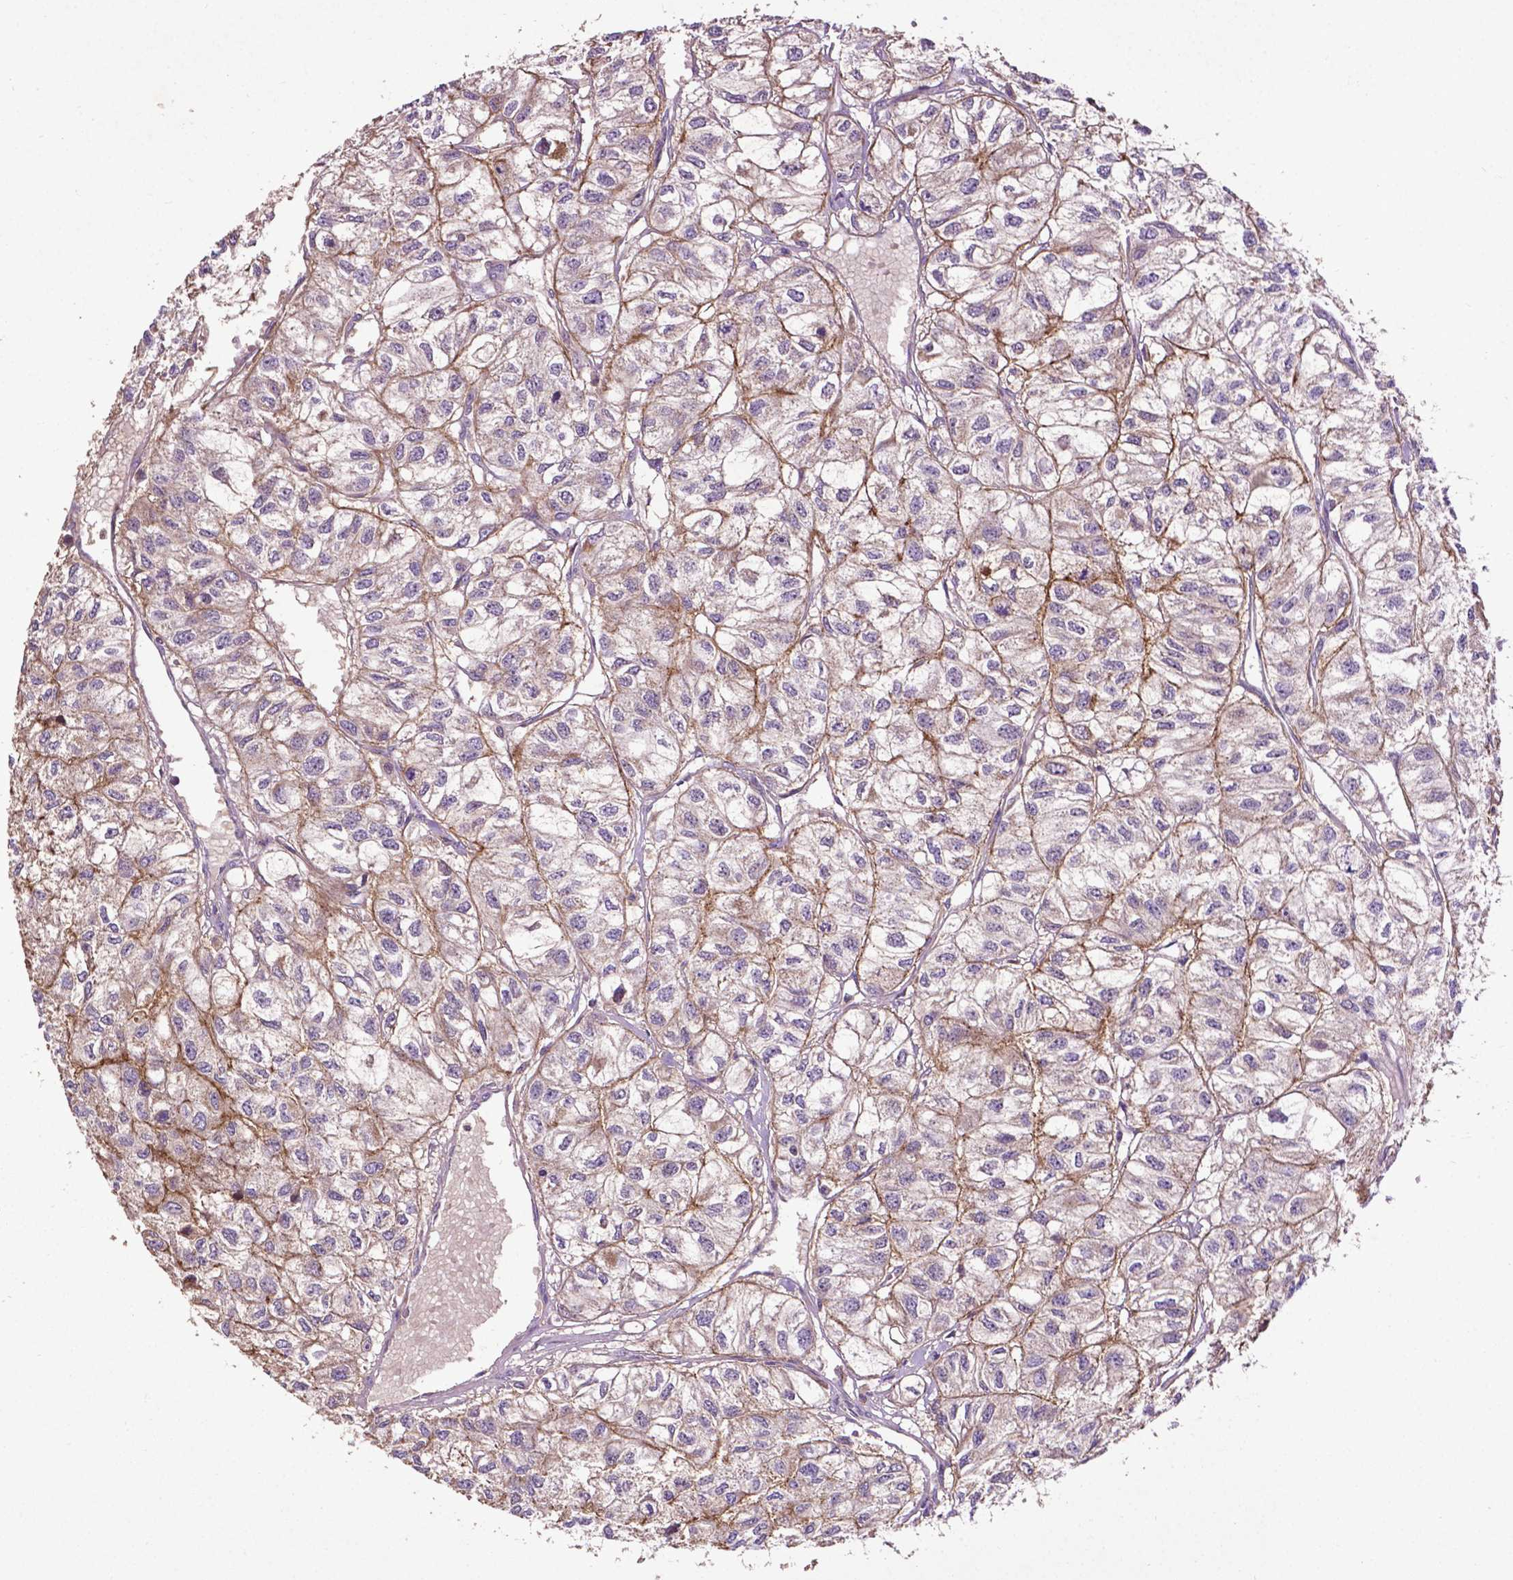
{"staining": {"intensity": "moderate", "quantity": "<25%", "location": "cytoplasmic/membranous"}, "tissue": "renal cancer", "cell_type": "Tumor cells", "image_type": "cancer", "snomed": [{"axis": "morphology", "description": "Adenocarcinoma, NOS"}, {"axis": "topography", "description": "Kidney"}], "caption": "An IHC histopathology image of neoplastic tissue is shown. Protein staining in brown labels moderate cytoplasmic/membranous positivity in renal adenocarcinoma within tumor cells. The protein of interest is stained brown, and the nuclei are stained in blue (DAB (3,3'-diaminobenzidine) IHC with brightfield microscopy, high magnification).", "gene": "SPNS2", "patient": {"sex": "male", "age": 56}}